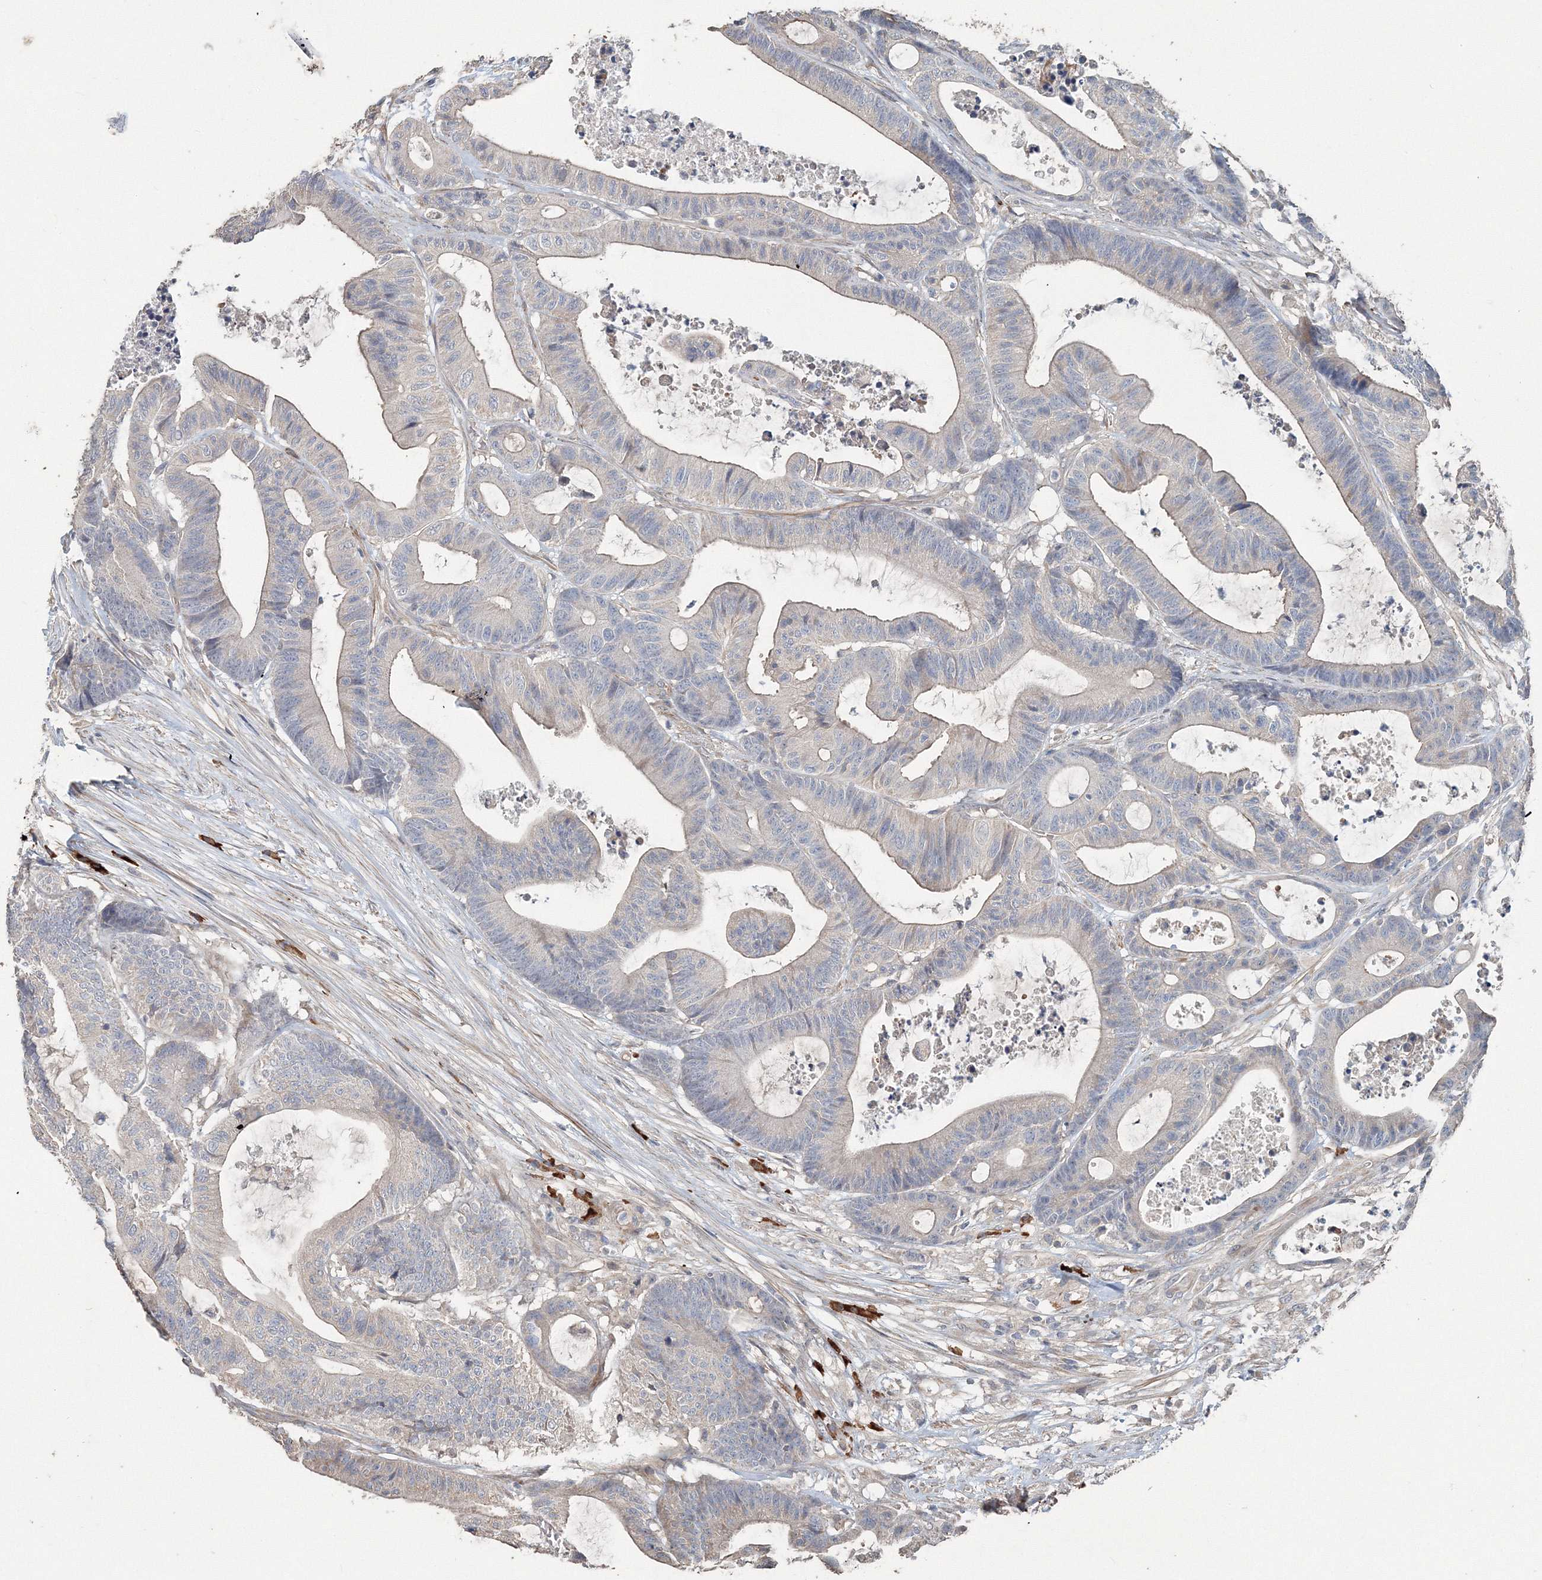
{"staining": {"intensity": "weak", "quantity": "<25%", "location": "cytoplasmic/membranous"}, "tissue": "colorectal cancer", "cell_type": "Tumor cells", "image_type": "cancer", "snomed": [{"axis": "morphology", "description": "Adenocarcinoma, NOS"}, {"axis": "topography", "description": "Colon"}], "caption": "Tumor cells are negative for brown protein staining in colorectal cancer.", "gene": "NALF2", "patient": {"sex": "female", "age": 84}}